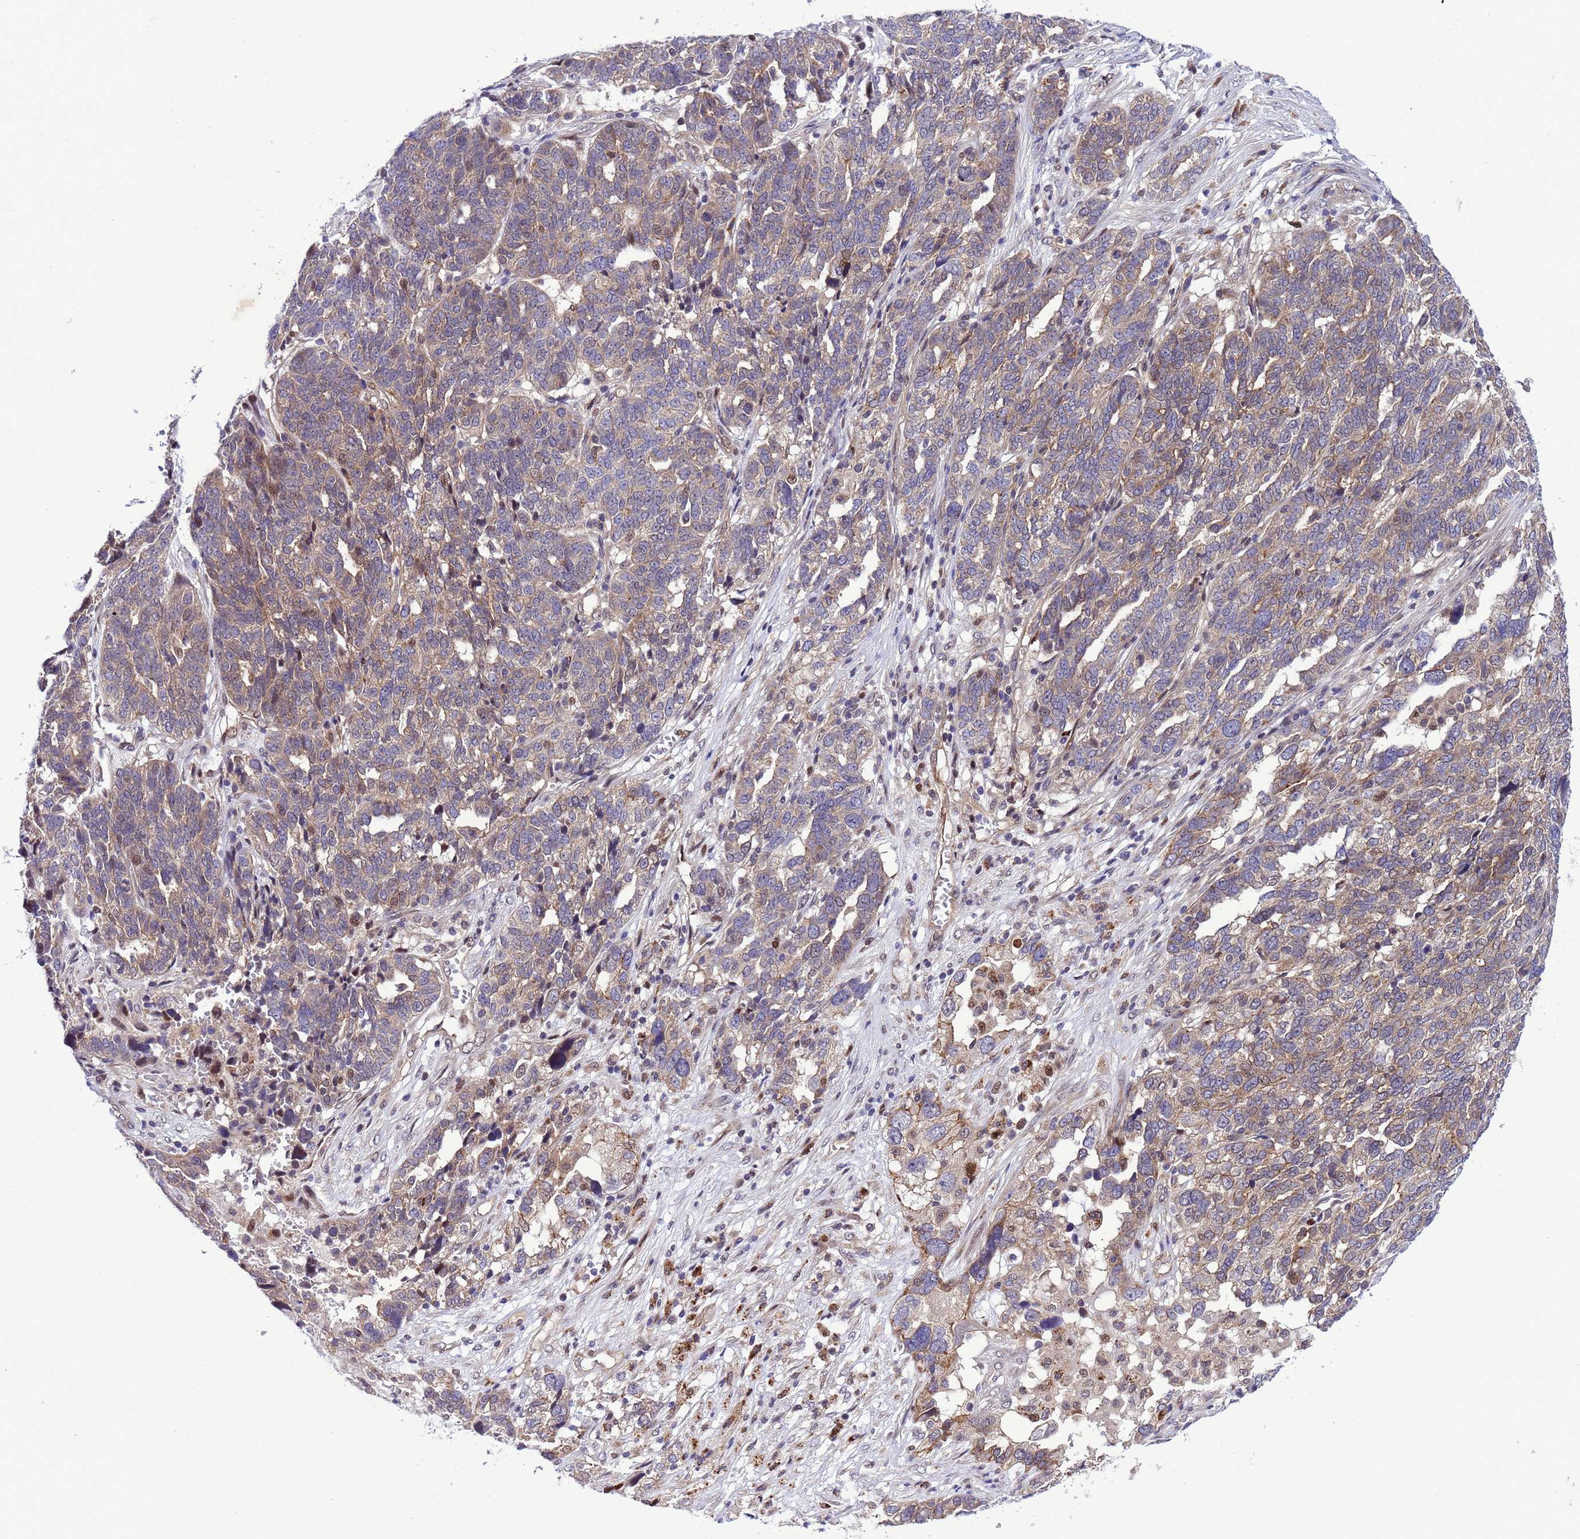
{"staining": {"intensity": "moderate", "quantity": "25%-75%", "location": "cytoplasmic/membranous"}, "tissue": "ovarian cancer", "cell_type": "Tumor cells", "image_type": "cancer", "snomed": [{"axis": "morphology", "description": "Cystadenocarcinoma, serous, NOS"}, {"axis": "topography", "description": "Ovary"}], "caption": "Immunohistochemistry histopathology image of neoplastic tissue: human serous cystadenocarcinoma (ovarian) stained using immunohistochemistry (IHC) shows medium levels of moderate protein expression localized specifically in the cytoplasmic/membranous of tumor cells, appearing as a cytoplasmic/membranous brown color.", "gene": "RASD1", "patient": {"sex": "female", "age": 59}}